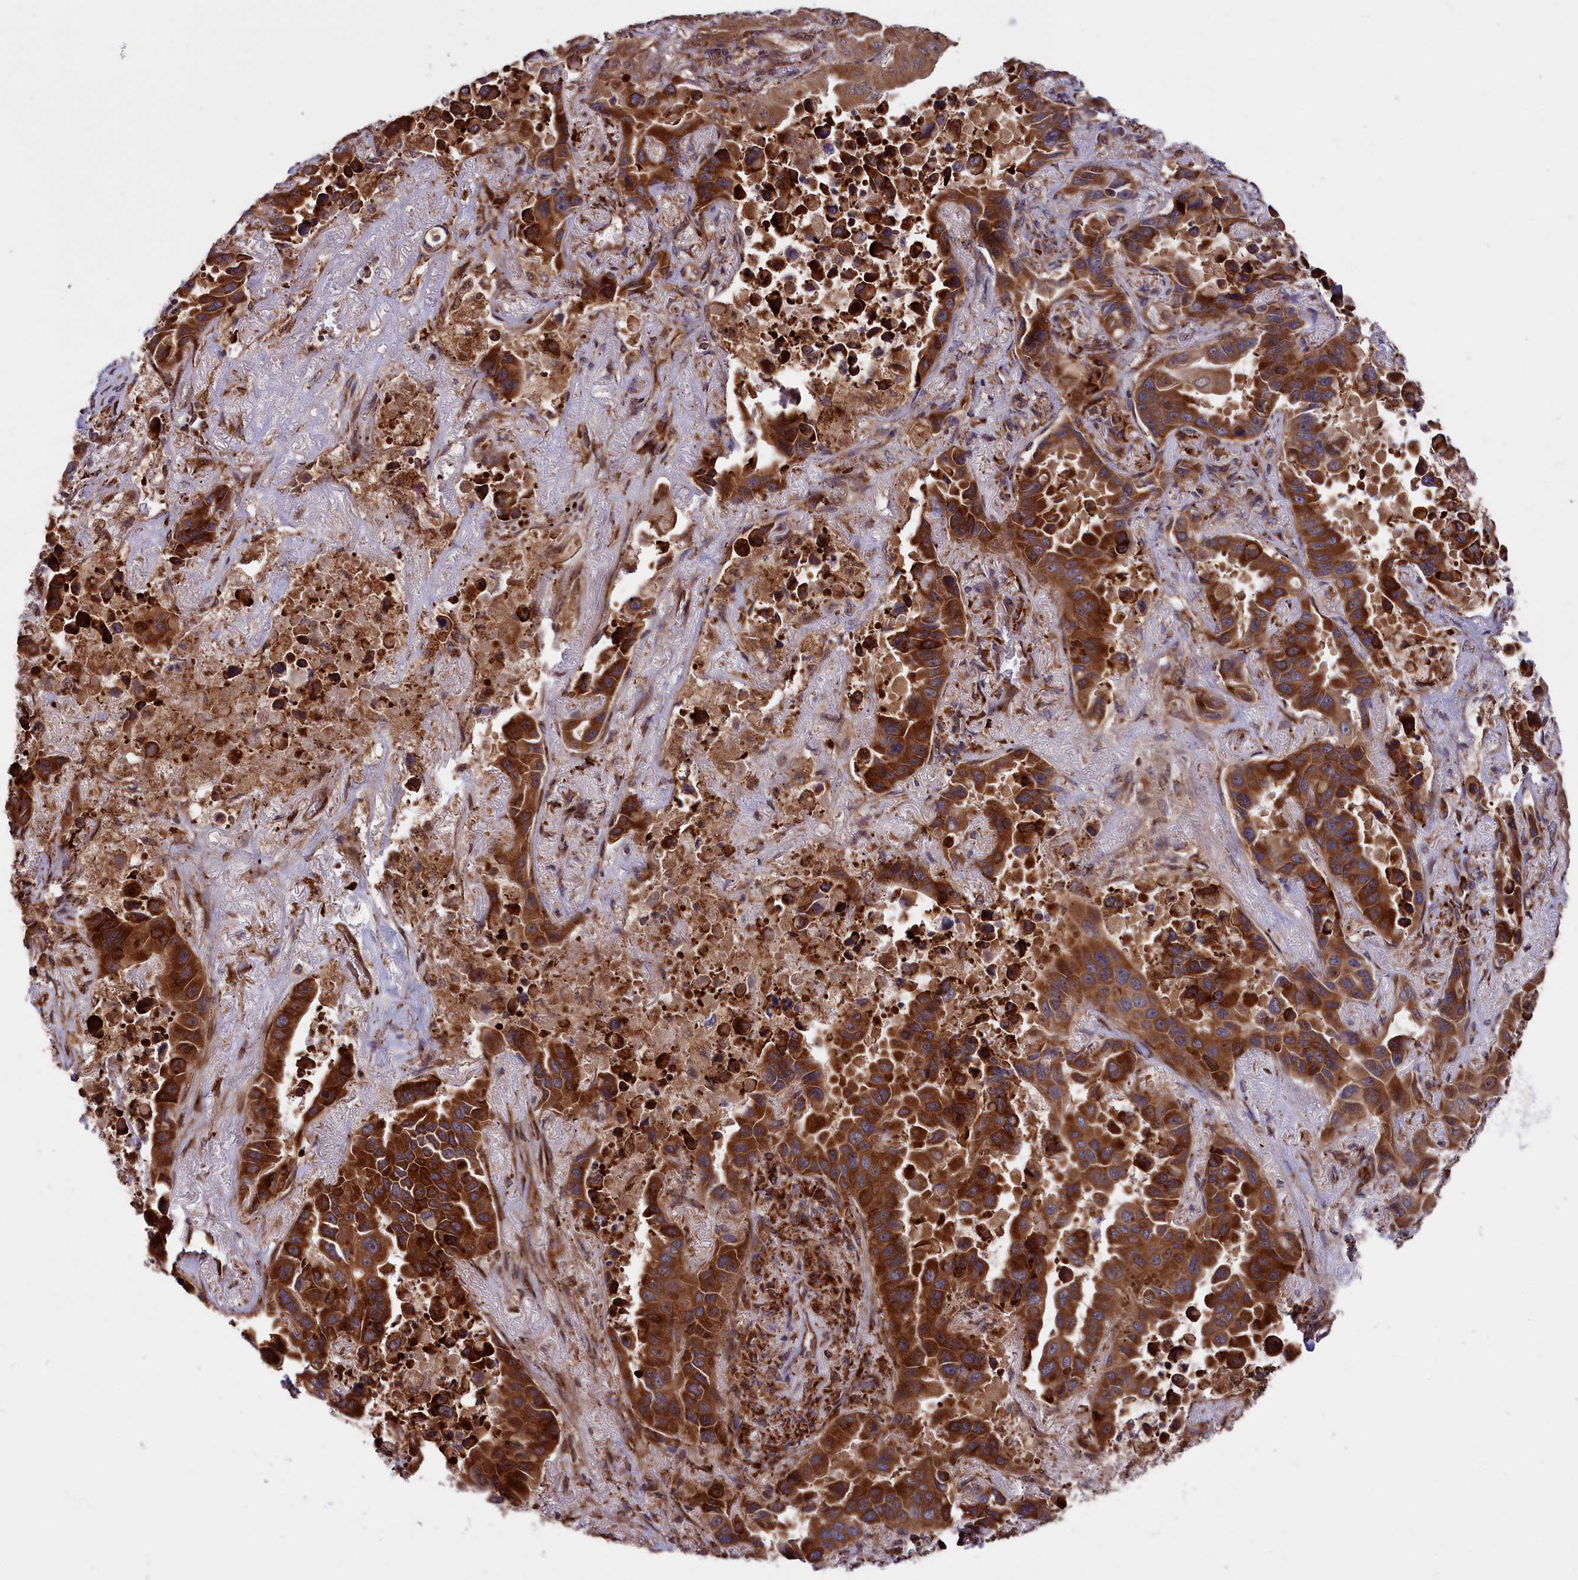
{"staining": {"intensity": "strong", "quantity": ">75%", "location": "cytoplasmic/membranous"}, "tissue": "lung cancer", "cell_type": "Tumor cells", "image_type": "cancer", "snomed": [{"axis": "morphology", "description": "Adenocarcinoma, NOS"}, {"axis": "topography", "description": "Lung"}], "caption": "Protein analysis of lung cancer (adenocarcinoma) tissue demonstrates strong cytoplasmic/membranous positivity in about >75% of tumor cells. (IHC, brightfield microscopy, high magnification).", "gene": "PLA2G4C", "patient": {"sex": "male", "age": 64}}